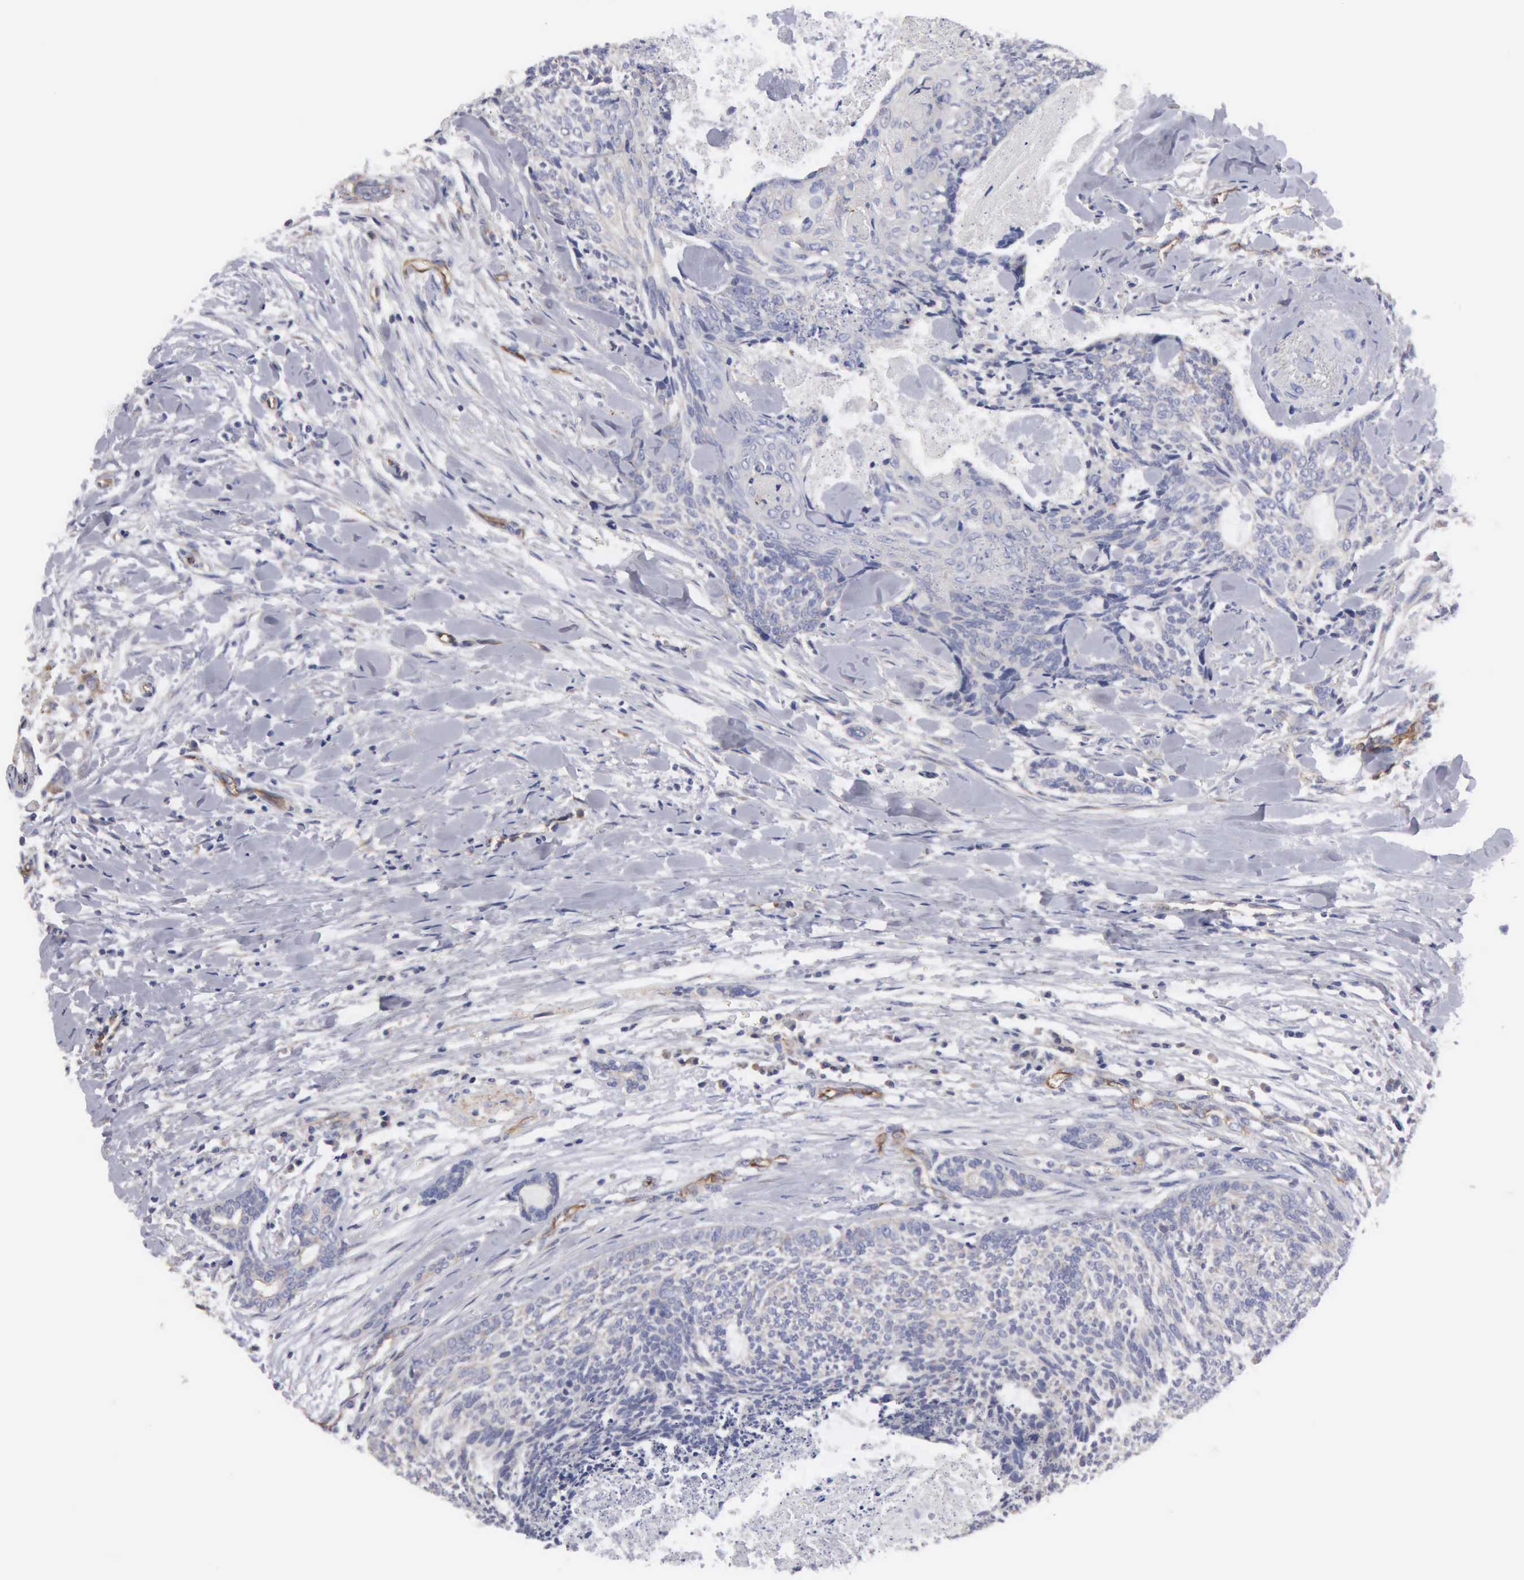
{"staining": {"intensity": "weak", "quantity": "<25%", "location": "cytoplasmic/membranous"}, "tissue": "head and neck cancer", "cell_type": "Tumor cells", "image_type": "cancer", "snomed": [{"axis": "morphology", "description": "Squamous cell carcinoma, NOS"}, {"axis": "topography", "description": "Salivary gland"}, {"axis": "topography", "description": "Head-Neck"}], "caption": "A micrograph of human head and neck cancer is negative for staining in tumor cells.", "gene": "RDX", "patient": {"sex": "male", "age": 70}}